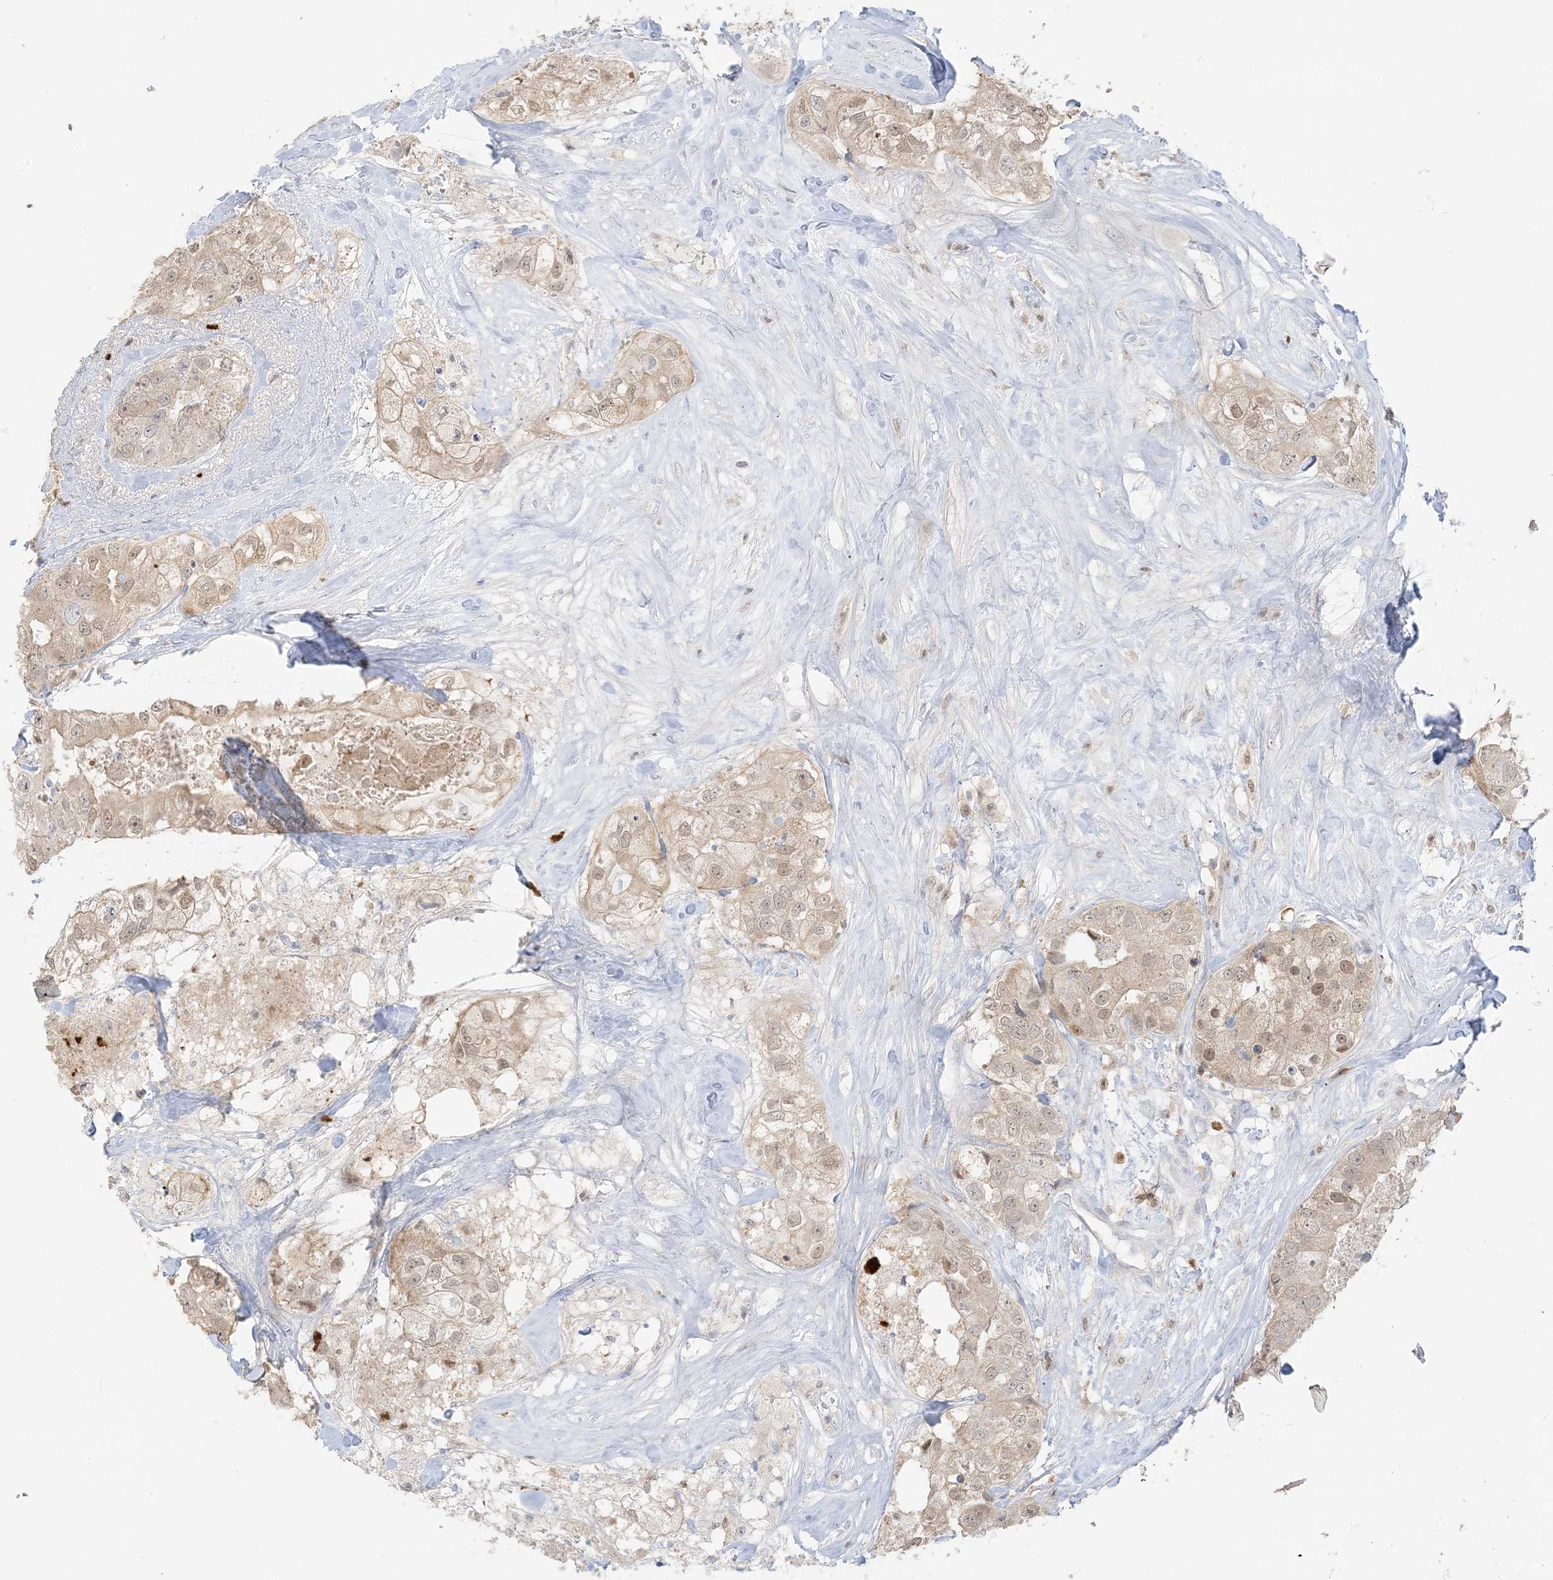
{"staining": {"intensity": "moderate", "quantity": "25%-75%", "location": "cytoplasmic/membranous,nuclear"}, "tissue": "breast cancer", "cell_type": "Tumor cells", "image_type": "cancer", "snomed": [{"axis": "morphology", "description": "Duct carcinoma"}, {"axis": "topography", "description": "Breast"}], "caption": "An IHC histopathology image of neoplastic tissue is shown. Protein staining in brown highlights moderate cytoplasmic/membranous and nuclear positivity in breast cancer within tumor cells.", "gene": "GCA", "patient": {"sex": "female", "age": 62}}